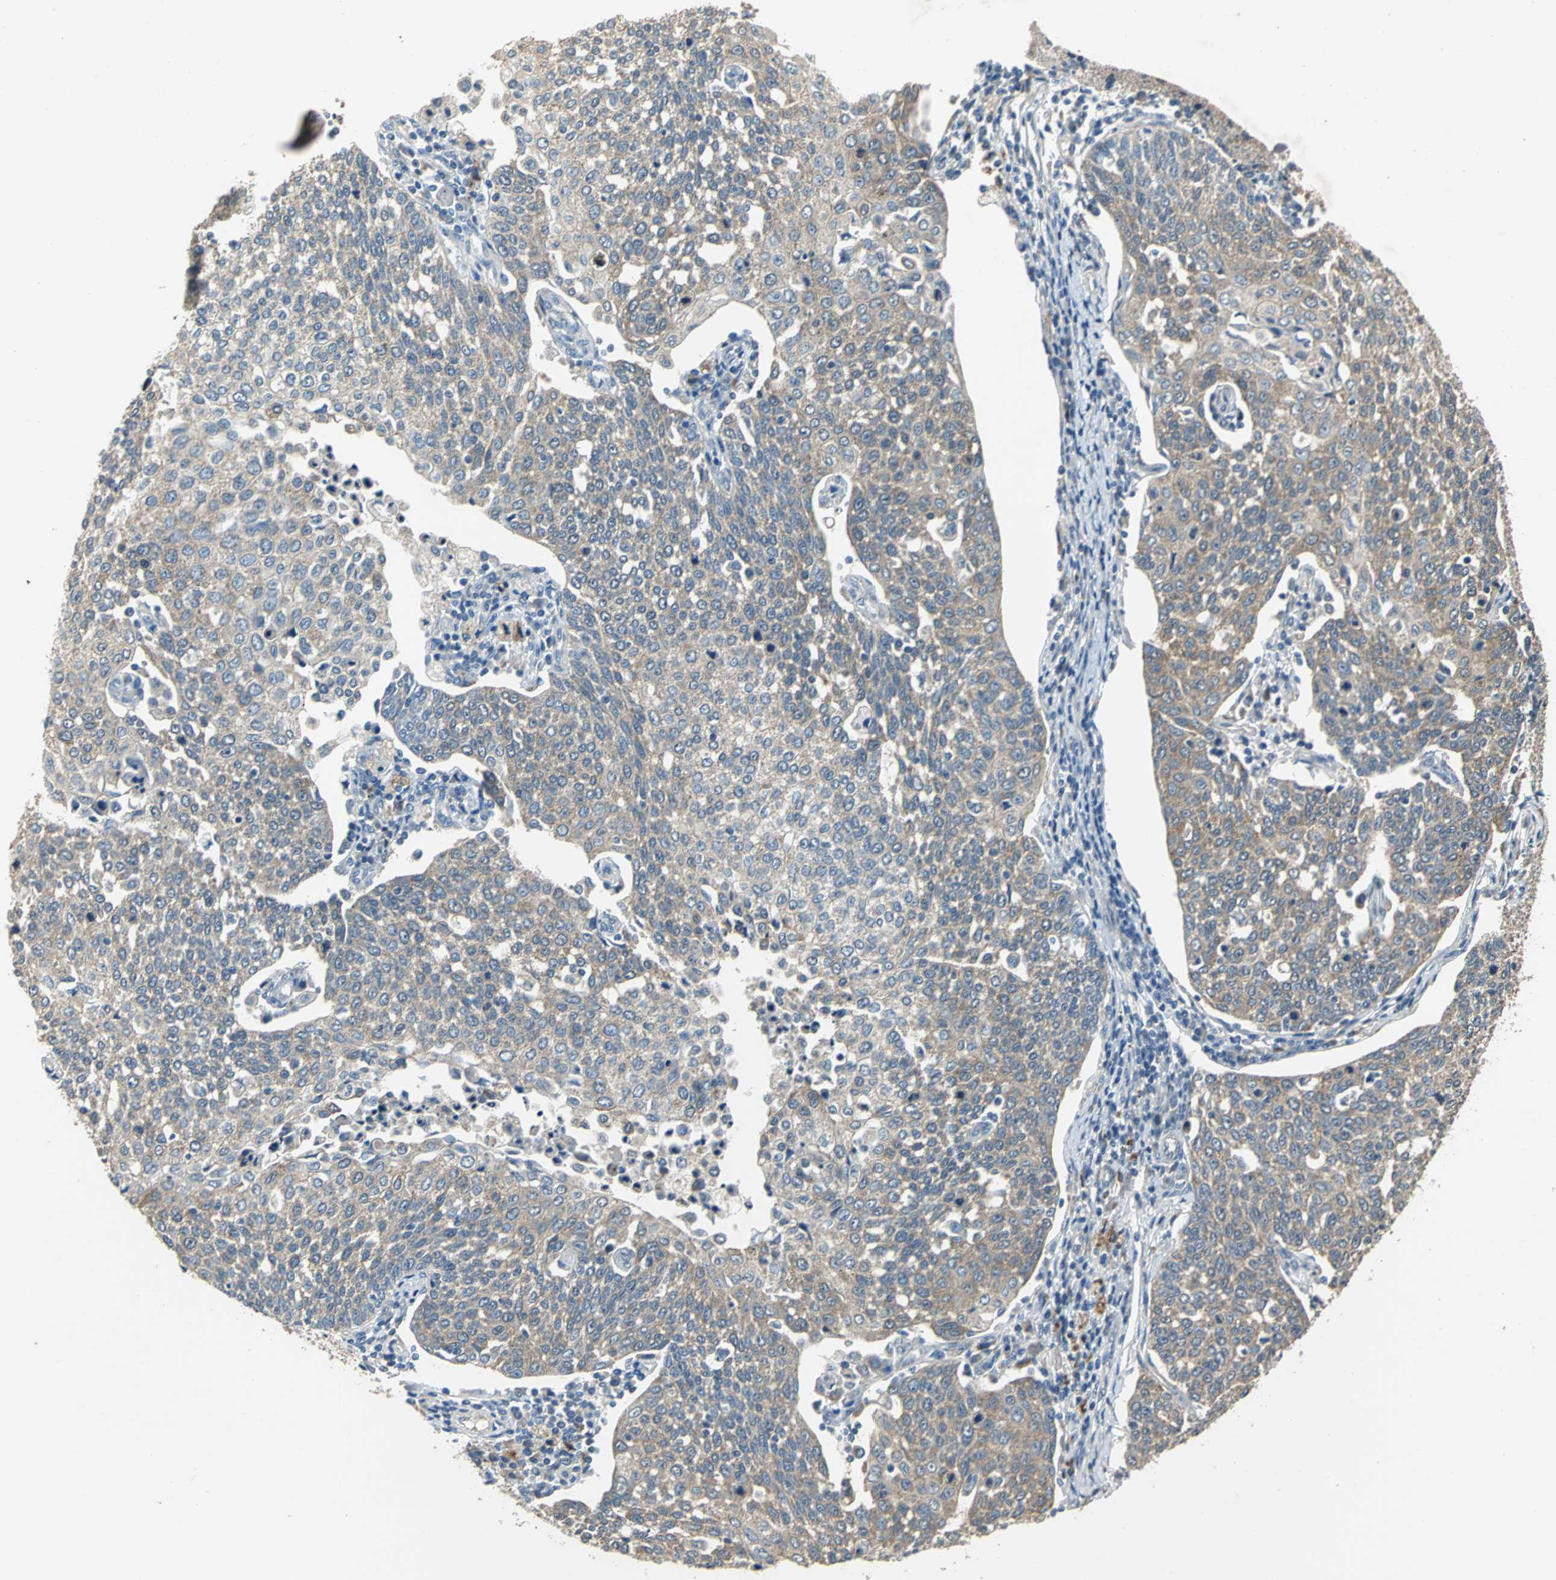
{"staining": {"intensity": "moderate", "quantity": ">75%", "location": "cytoplasmic/membranous"}, "tissue": "cervical cancer", "cell_type": "Tumor cells", "image_type": "cancer", "snomed": [{"axis": "morphology", "description": "Squamous cell carcinoma, NOS"}, {"axis": "topography", "description": "Cervix"}], "caption": "Immunohistochemical staining of cervical cancer (squamous cell carcinoma) displays medium levels of moderate cytoplasmic/membranous protein positivity in about >75% of tumor cells.", "gene": "OCLN", "patient": {"sex": "female", "age": 34}}